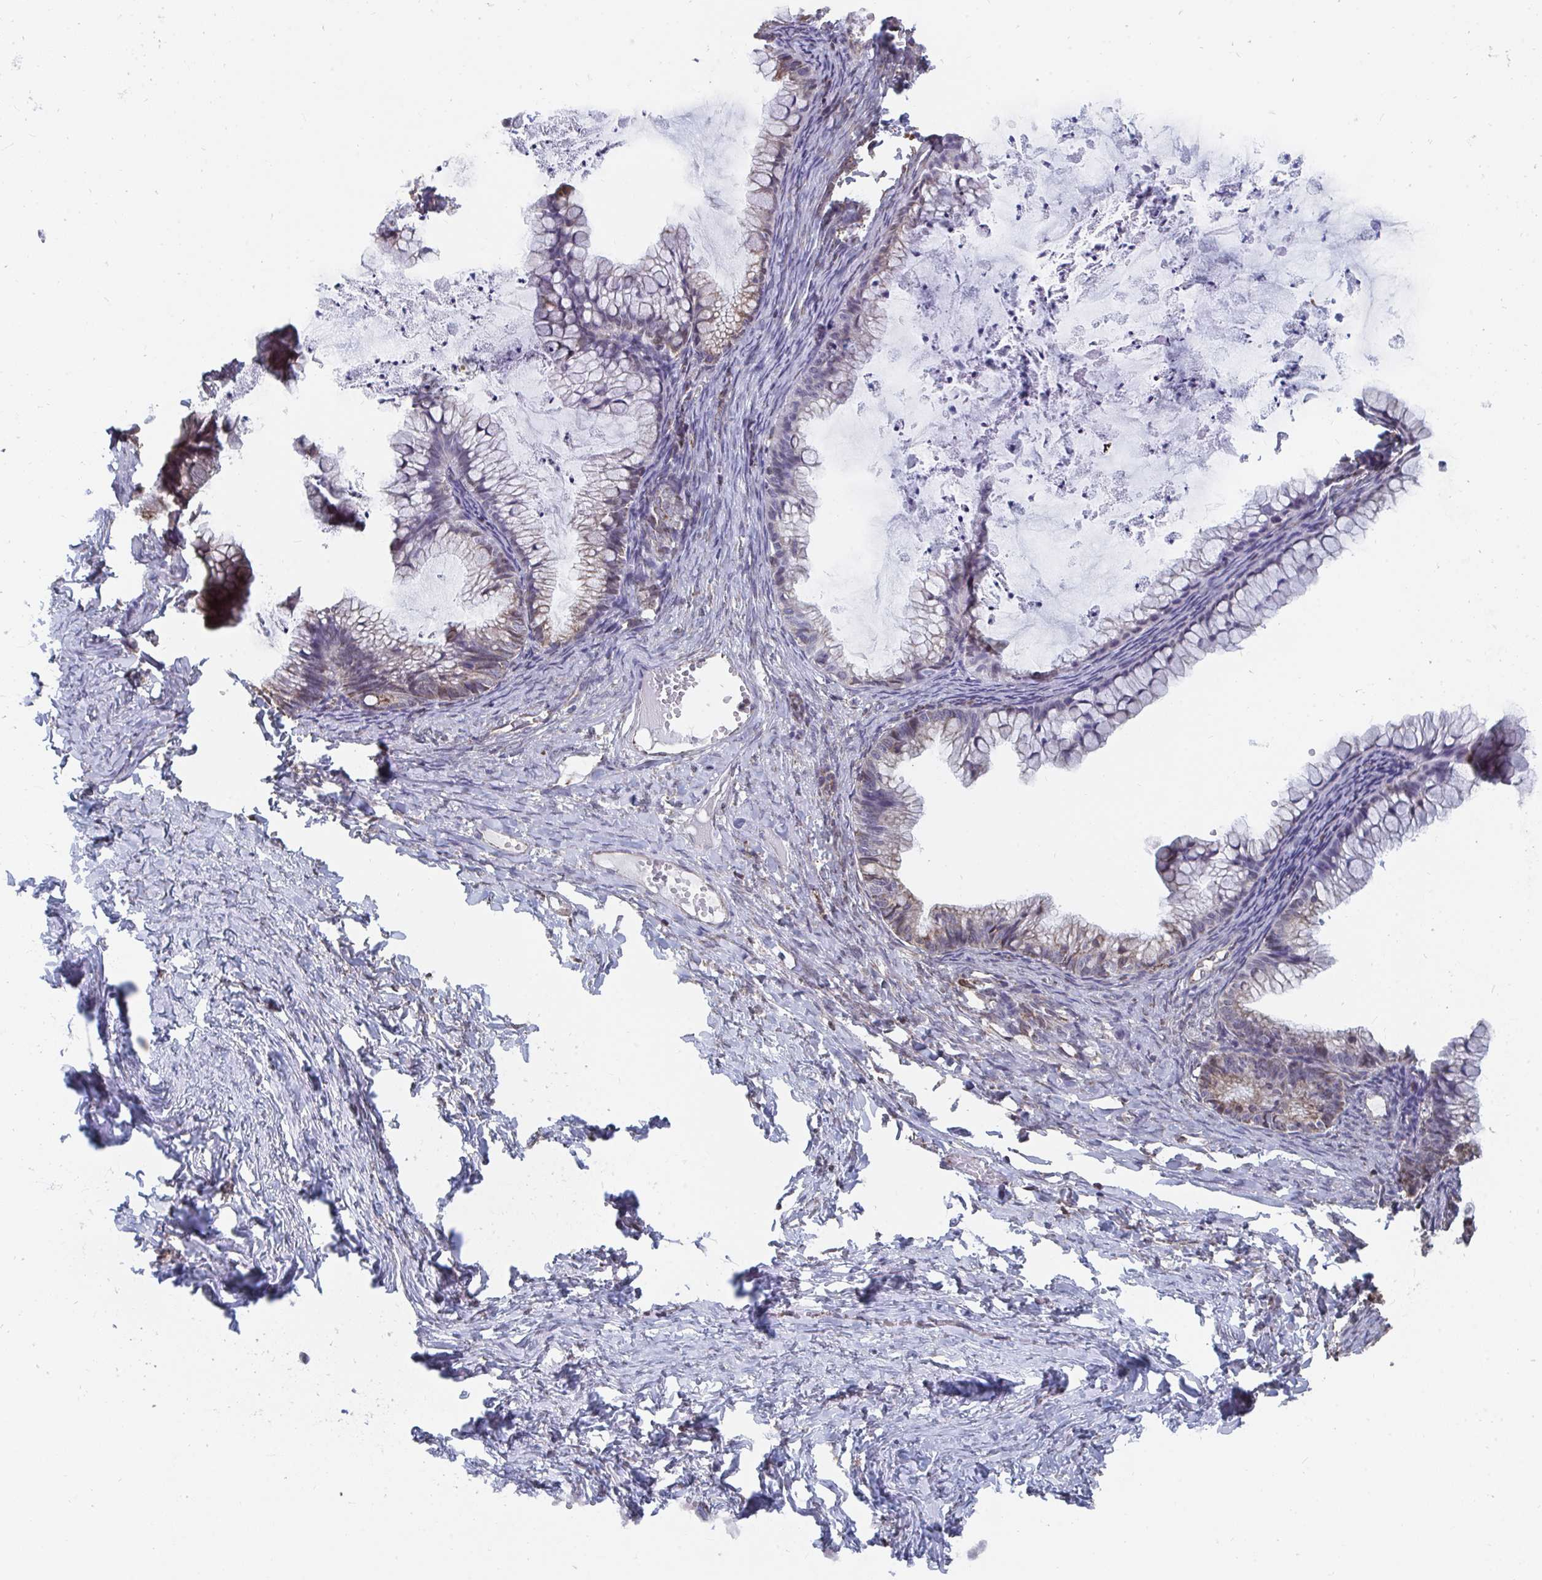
{"staining": {"intensity": "weak", "quantity": "<25%", "location": "cytoplasmic/membranous"}, "tissue": "ovarian cancer", "cell_type": "Tumor cells", "image_type": "cancer", "snomed": [{"axis": "morphology", "description": "Cystadenocarcinoma, mucinous, NOS"}, {"axis": "topography", "description": "Ovary"}], "caption": "DAB immunohistochemical staining of ovarian cancer (mucinous cystadenocarcinoma) shows no significant positivity in tumor cells. (DAB IHC visualized using brightfield microscopy, high magnification).", "gene": "ELAVL1", "patient": {"sex": "female", "age": 35}}